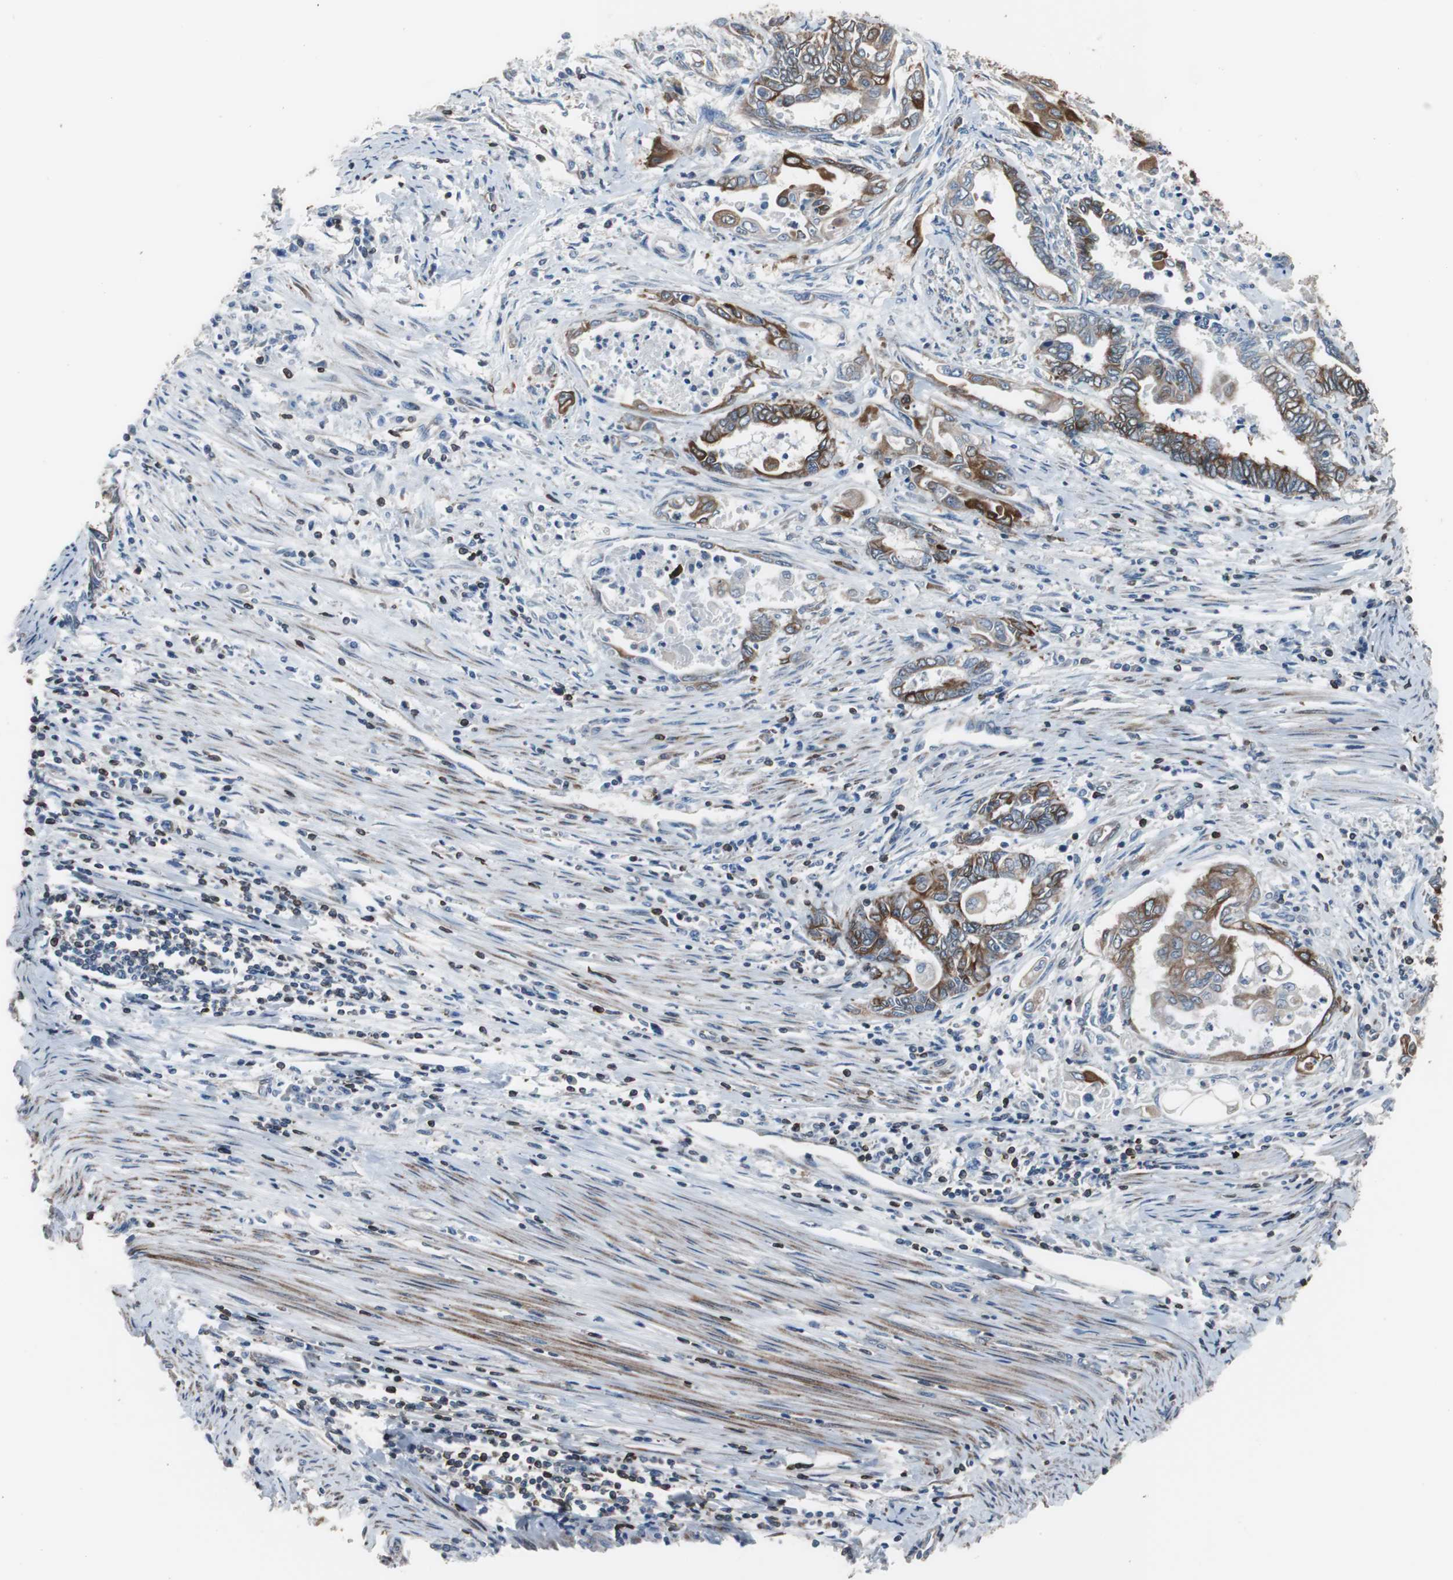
{"staining": {"intensity": "strong", "quantity": "25%-75%", "location": "cytoplasmic/membranous"}, "tissue": "endometrial cancer", "cell_type": "Tumor cells", "image_type": "cancer", "snomed": [{"axis": "morphology", "description": "Adenocarcinoma, NOS"}, {"axis": "topography", "description": "Uterus"}, {"axis": "topography", "description": "Endometrium"}], "caption": "Protein staining reveals strong cytoplasmic/membranous staining in about 25%-75% of tumor cells in endometrial cancer (adenocarcinoma).", "gene": "PBXIP1", "patient": {"sex": "female", "age": 70}}